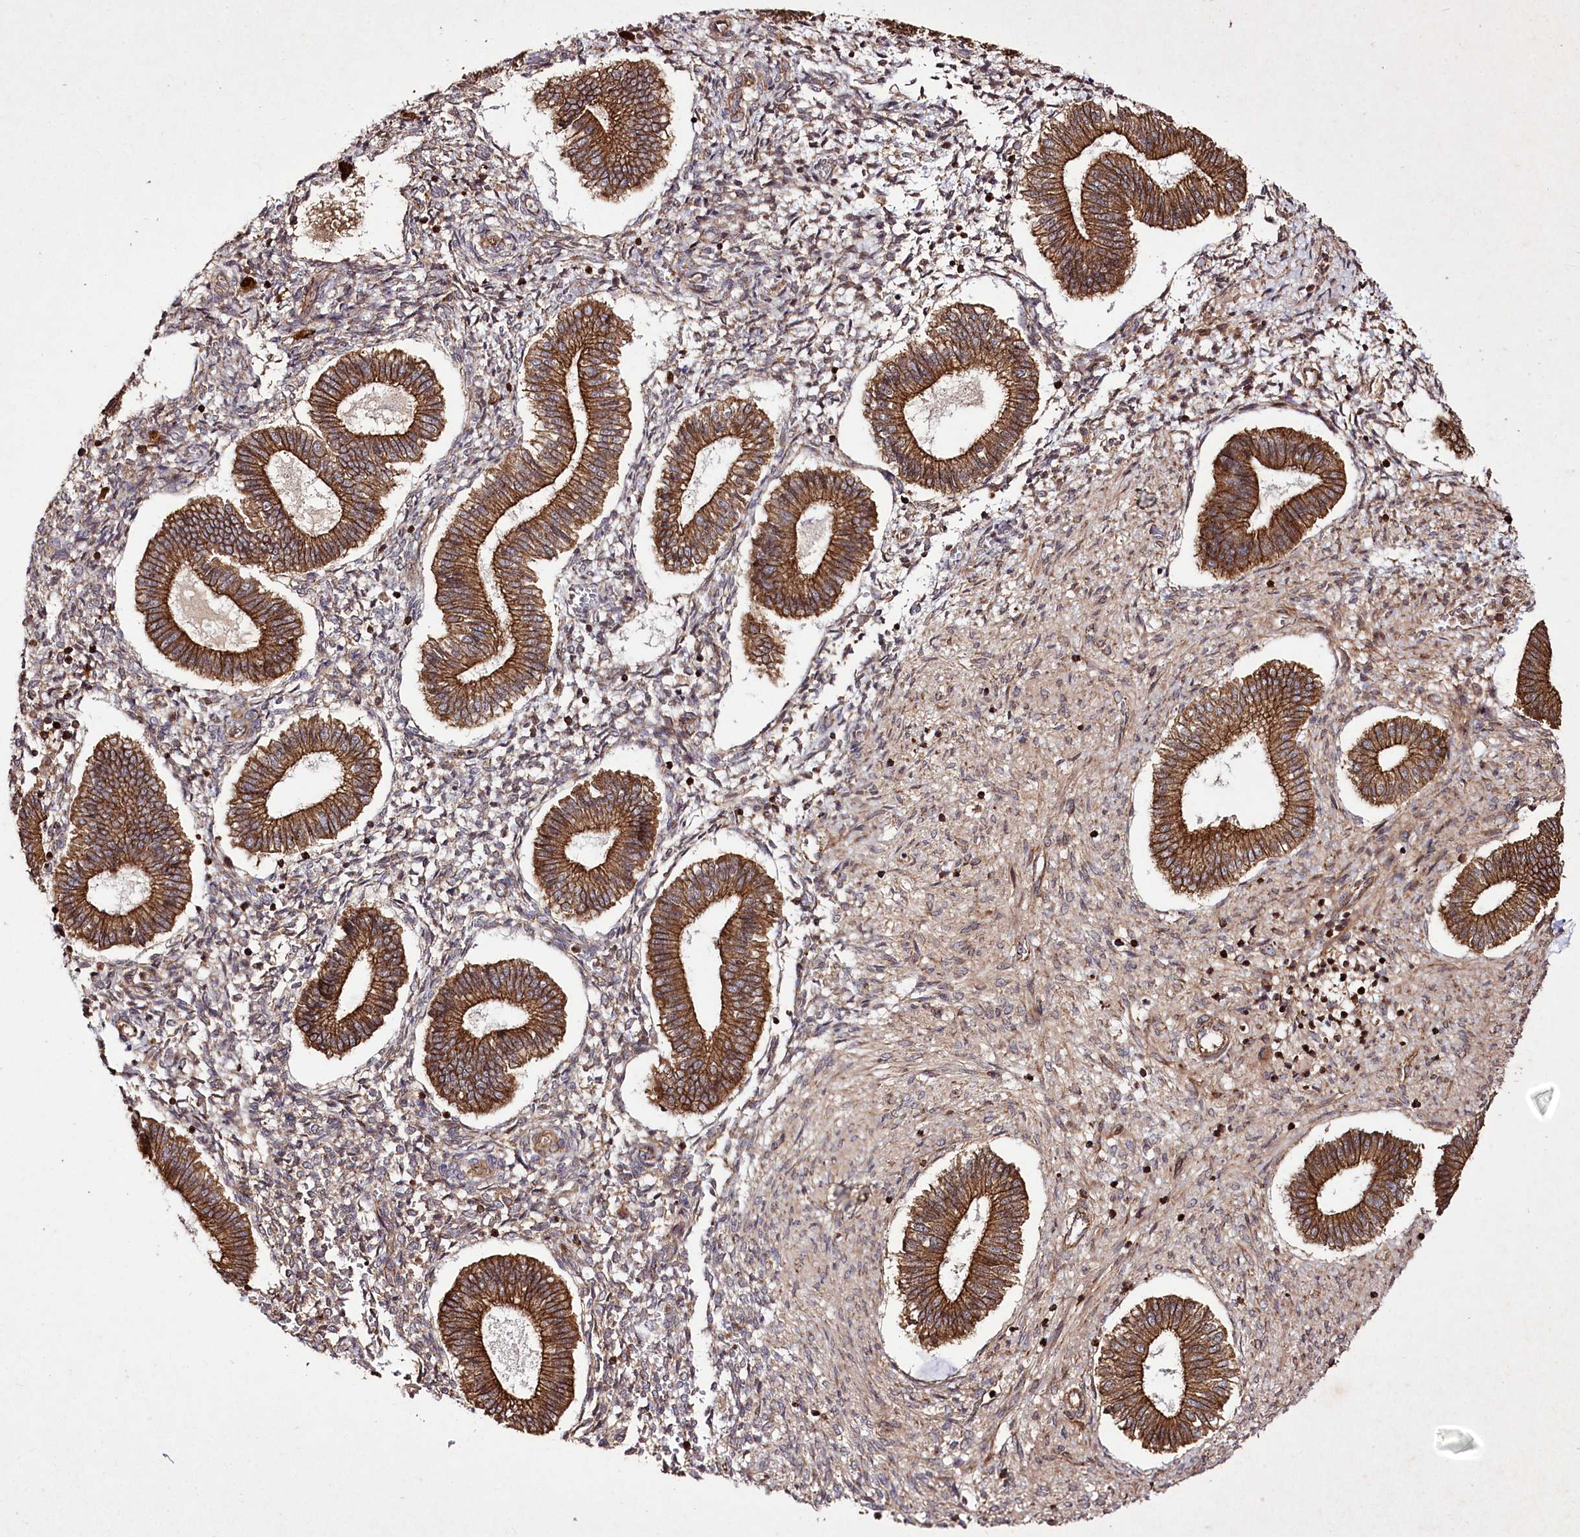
{"staining": {"intensity": "moderate", "quantity": ">75%", "location": "cytoplasmic/membranous"}, "tissue": "endometrium", "cell_type": "Cells in endometrial stroma", "image_type": "normal", "snomed": [{"axis": "morphology", "description": "Normal tissue, NOS"}, {"axis": "topography", "description": "Endometrium"}], "caption": "Immunohistochemistry (IHC) (DAB) staining of normal human endometrium demonstrates moderate cytoplasmic/membranous protein expression in approximately >75% of cells in endometrial stroma. (DAB (3,3'-diaminobenzidine) IHC, brown staining for protein, blue staining for nuclei).", "gene": "DHX29", "patient": {"sex": "female", "age": 25}}